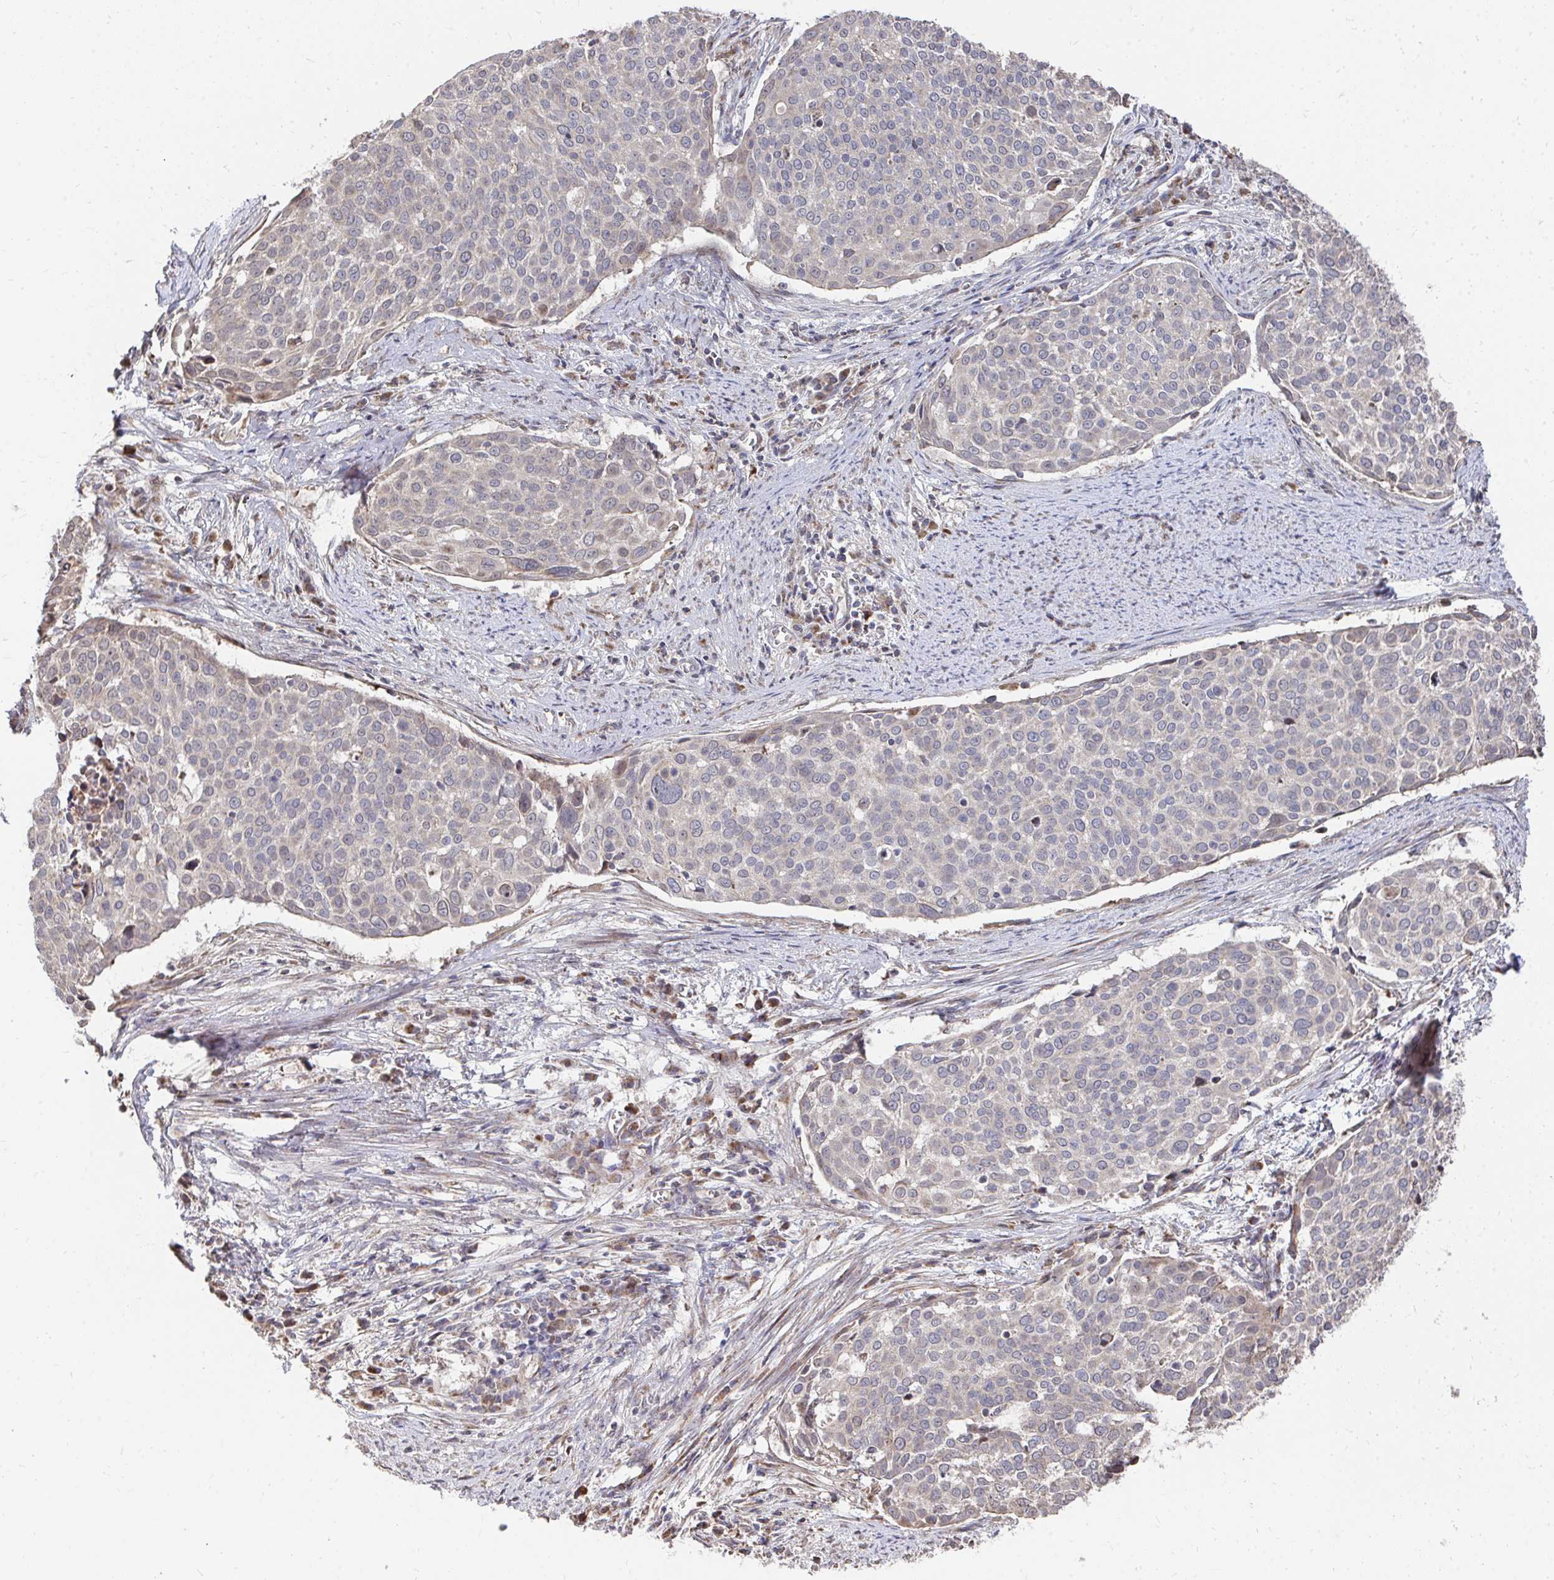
{"staining": {"intensity": "weak", "quantity": "<25%", "location": "cytoplasmic/membranous"}, "tissue": "cervical cancer", "cell_type": "Tumor cells", "image_type": "cancer", "snomed": [{"axis": "morphology", "description": "Squamous cell carcinoma, NOS"}, {"axis": "topography", "description": "Cervix"}], "caption": "This is an immunohistochemistry (IHC) photomicrograph of human squamous cell carcinoma (cervical). There is no positivity in tumor cells.", "gene": "FAM89A", "patient": {"sex": "female", "age": 39}}